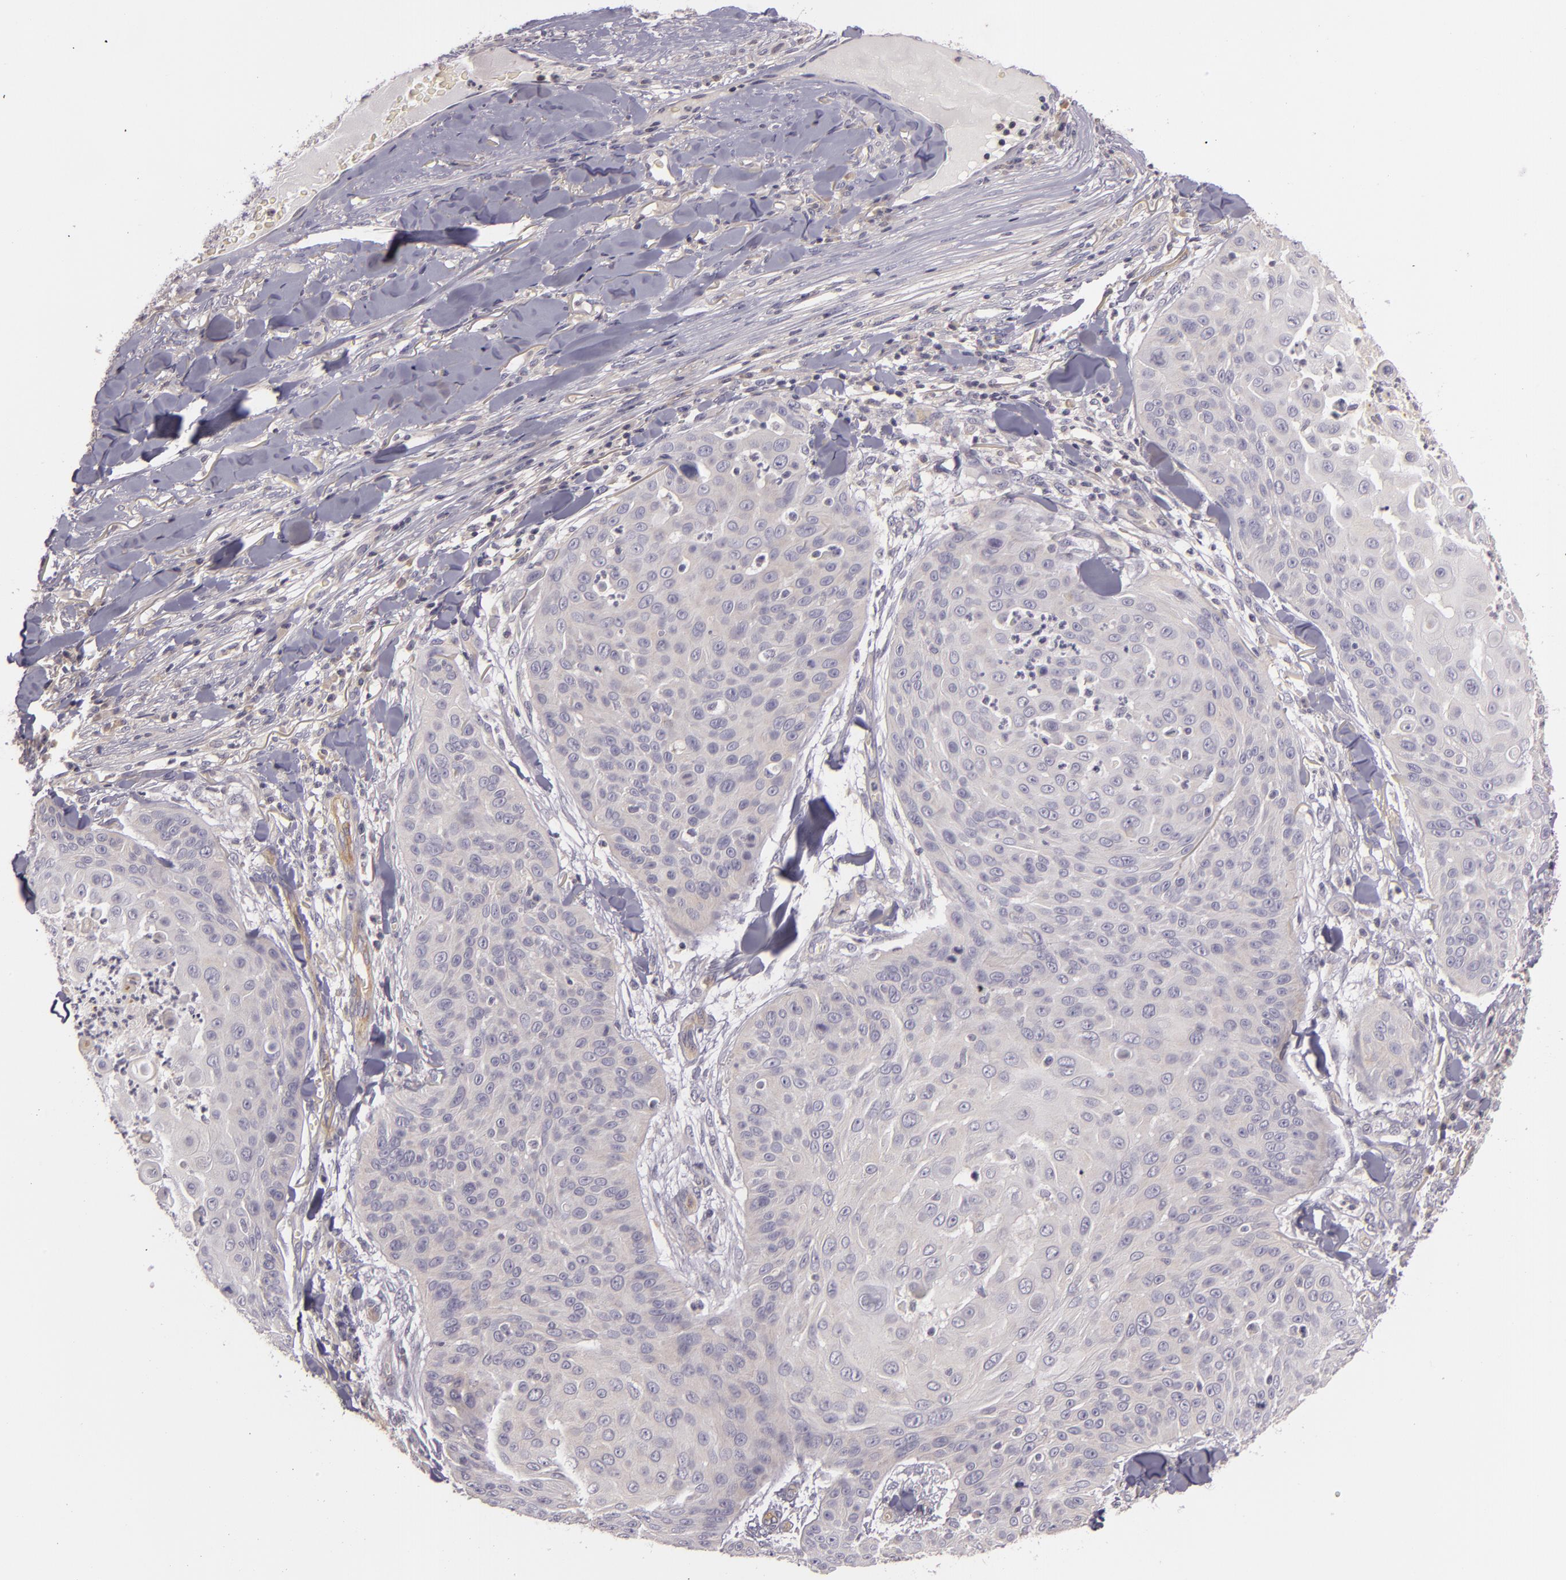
{"staining": {"intensity": "negative", "quantity": "none", "location": "none"}, "tissue": "skin cancer", "cell_type": "Tumor cells", "image_type": "cancer", "snomed": [{"axis": "morphology", "description": "Squamous cell carcinoma, NOS"}, {"axis": "topography", "description": "Skin"}], "caption": "High magnification brightfield microscopy of skin squamous cell carcinoma stained with DAB (brown) and counterstained with hematoxylin (blue): tumor cells show no significant expression. The staining is performed using DAB (3,3'-diaminobenzidine) brown chromogen with nuclei counter-stained in using hematoxylin.", "gene": "RALGAPA1", "patient": {"sex": "male", "age": 82}}